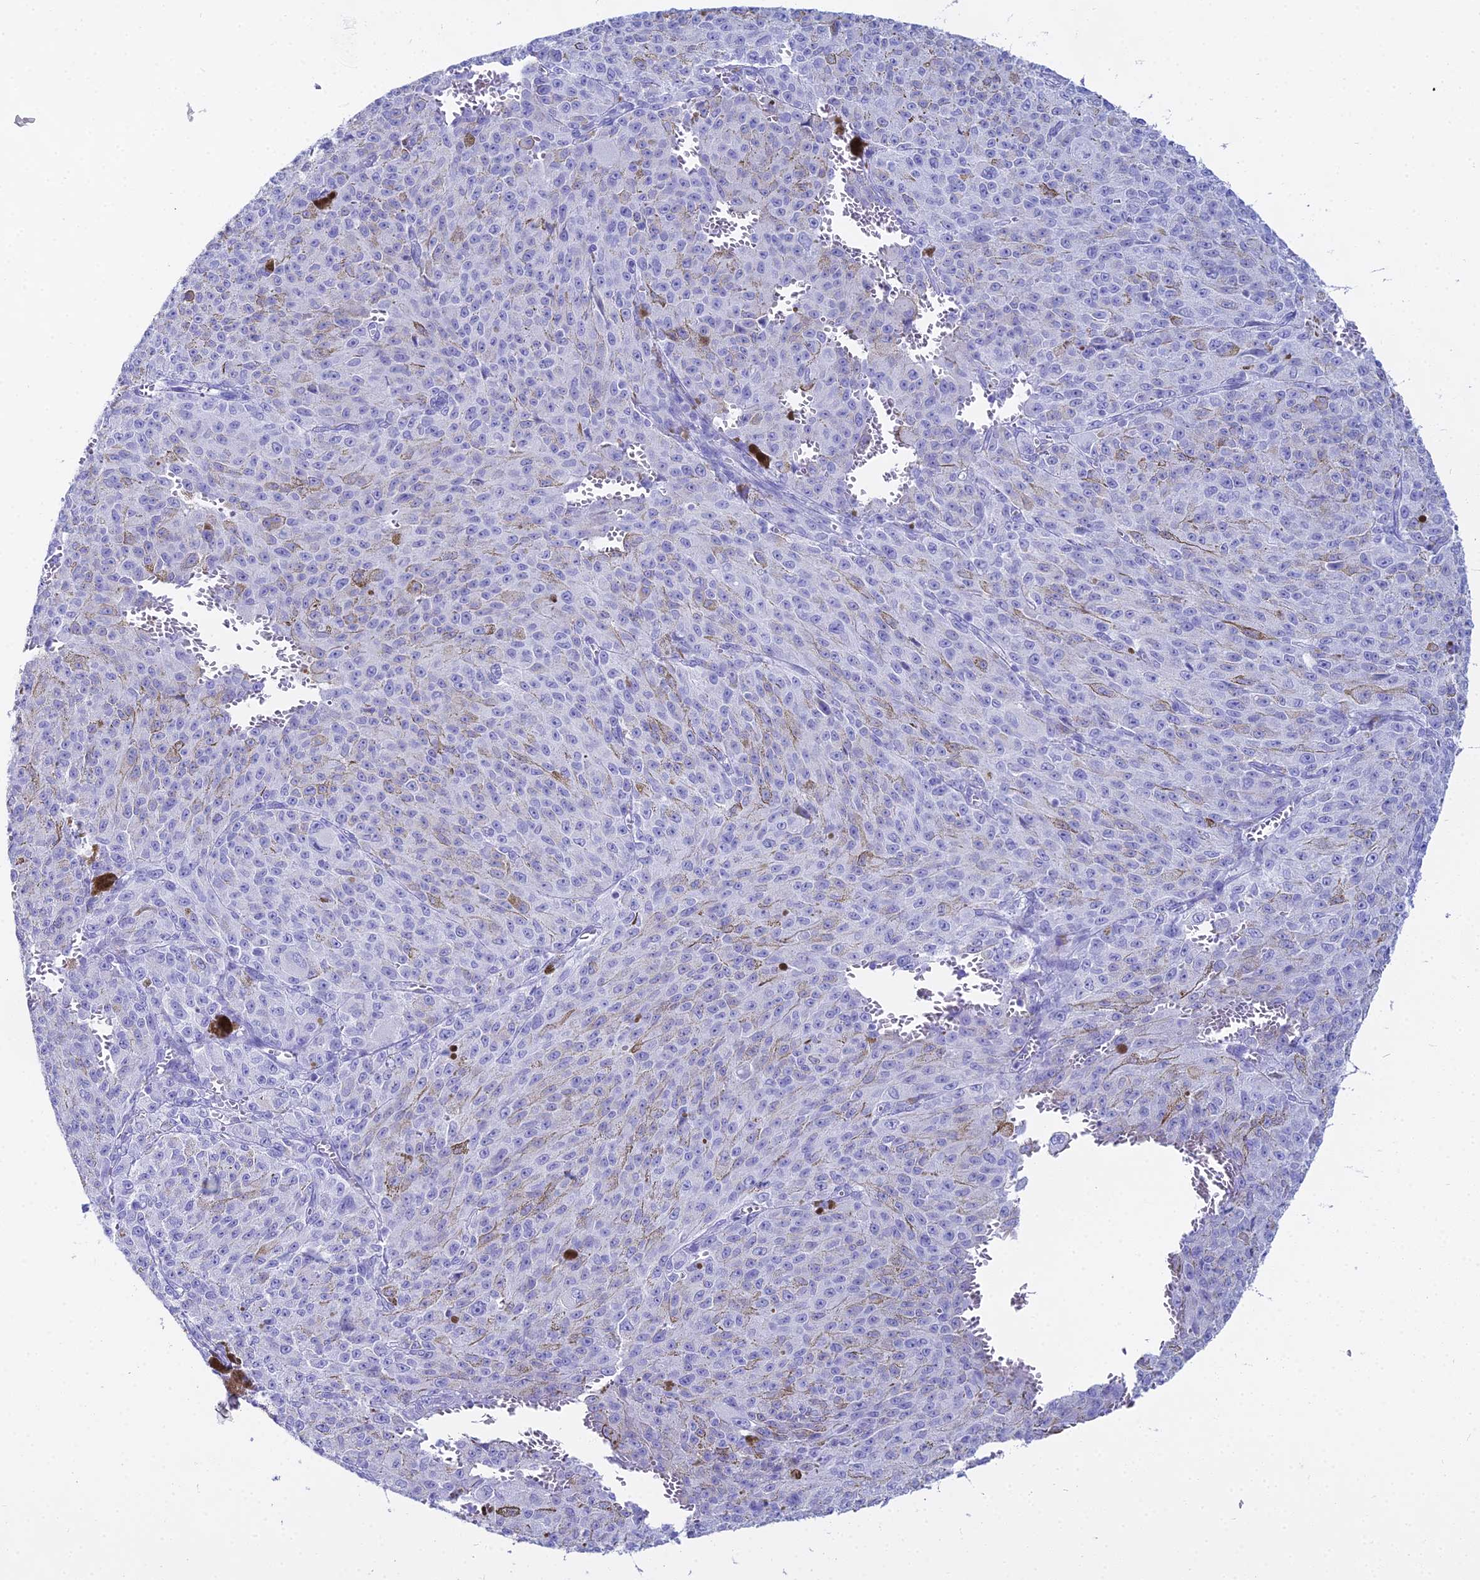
{"staining": {"intensity": "negative", "quantity": "none", "location": "none"}, "tissue": "melanoma", "cell_type": "Tumor cells", "image_type": "cancer", "snomed": [{"axis": "morphology", "description": "Malignant melanoma, NOS"}, {"axis": "topography", "description": "Skin"}], "caption": "This is an immunohistochemistry micrograph of human malignant melanoma. There is no staining in tumor cells.", "gene": "CGB2", "patient": {"sex": "female", "age": 52}}